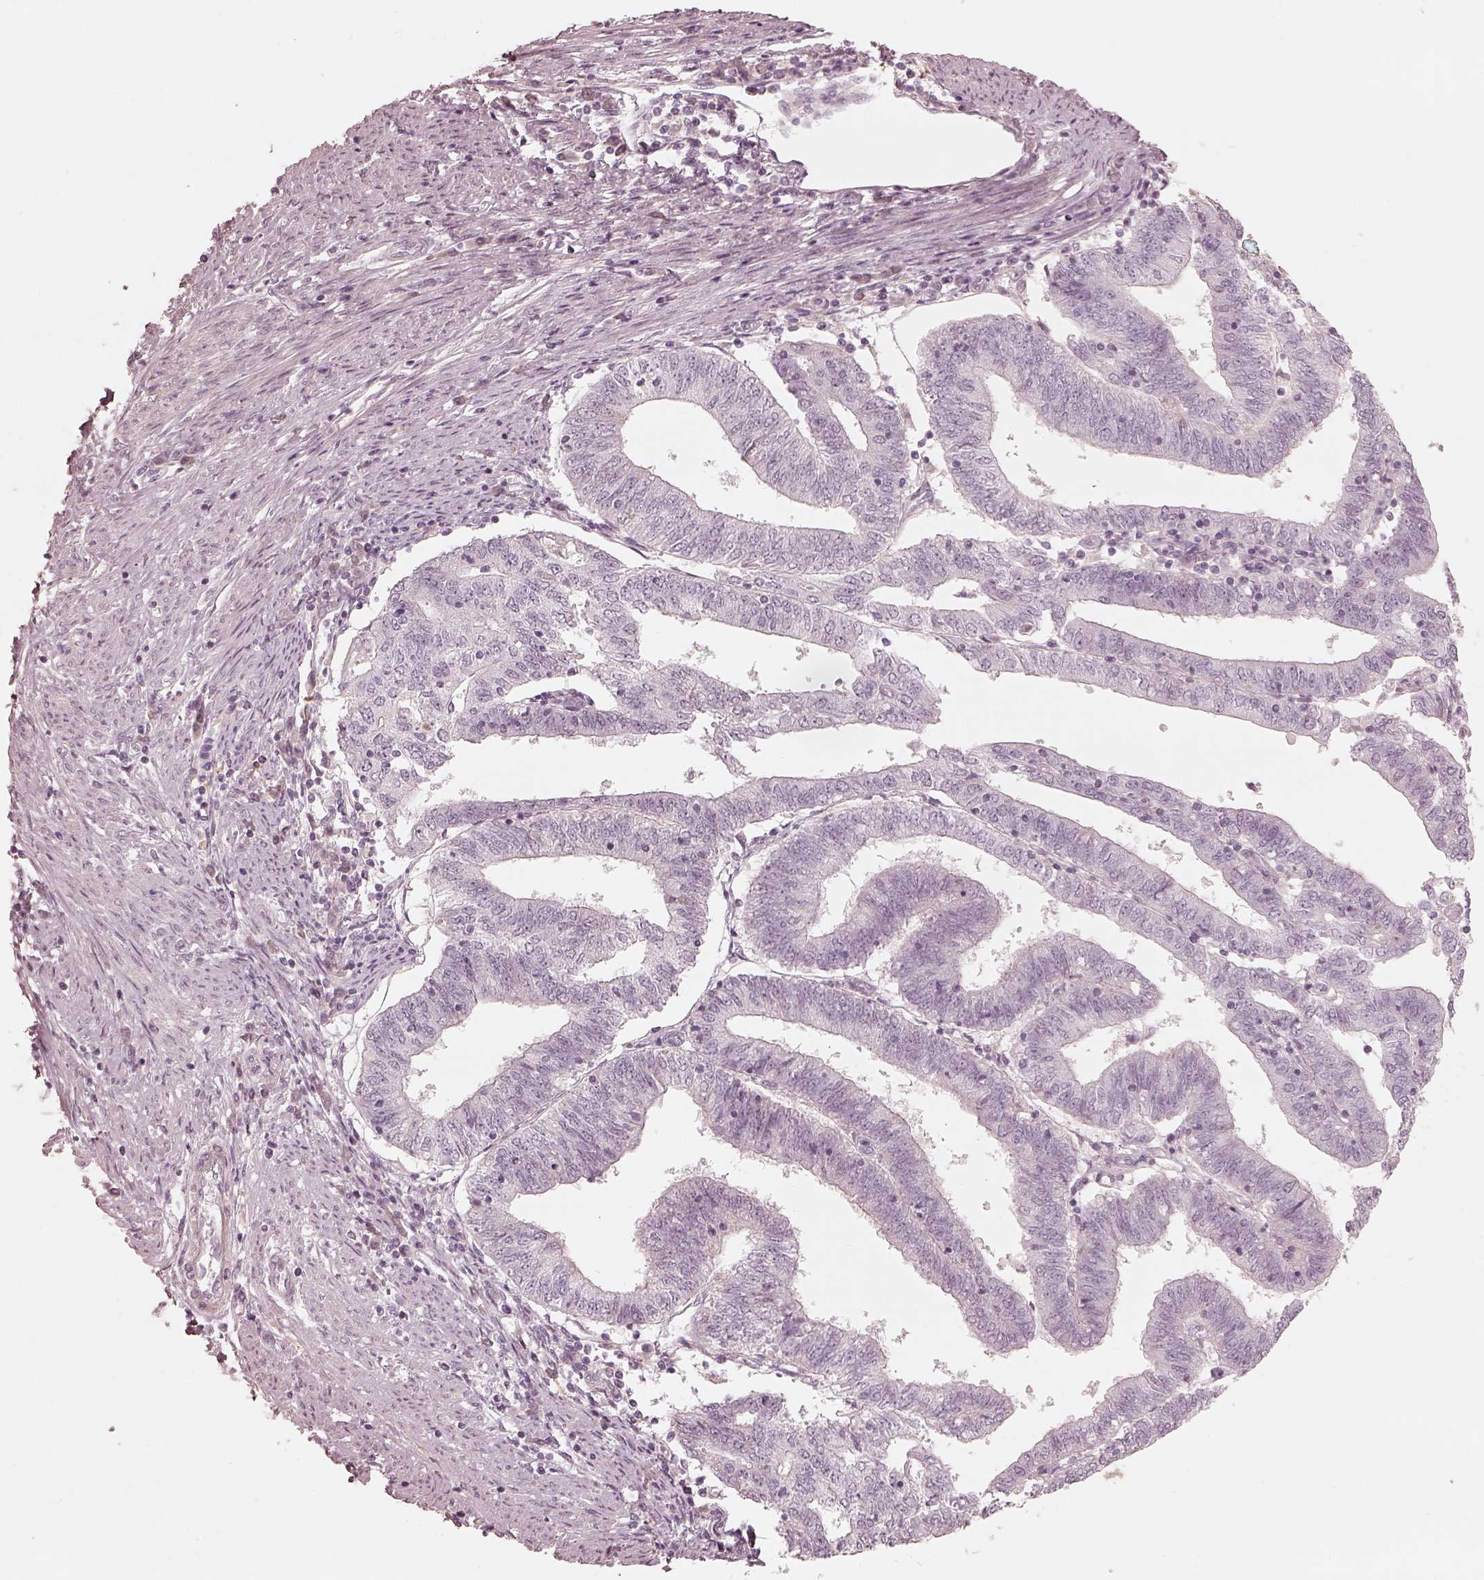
{"staining": {"intensity": "negative", "quantity": "none", "location": "none"}, "tissue": "endometrial cancer", "cell_type": "Tumor cells", "image_type": "cancer", "snomed": [{"axis": "morphology", "description": "Adenocarcinoma, NOS"}, {"axis": "topography", "description": "Endometrium"}], "caption": "This photomicrograph is of endometrial cancer (adenocarcinoma) stained with immunohistochemistry to label a protein in brown with the nuclei are counter-stained blue. There is no positivity in tumor cells.", "gene": "ADRB3", "patient": {"sex": "female", "age": 82}}